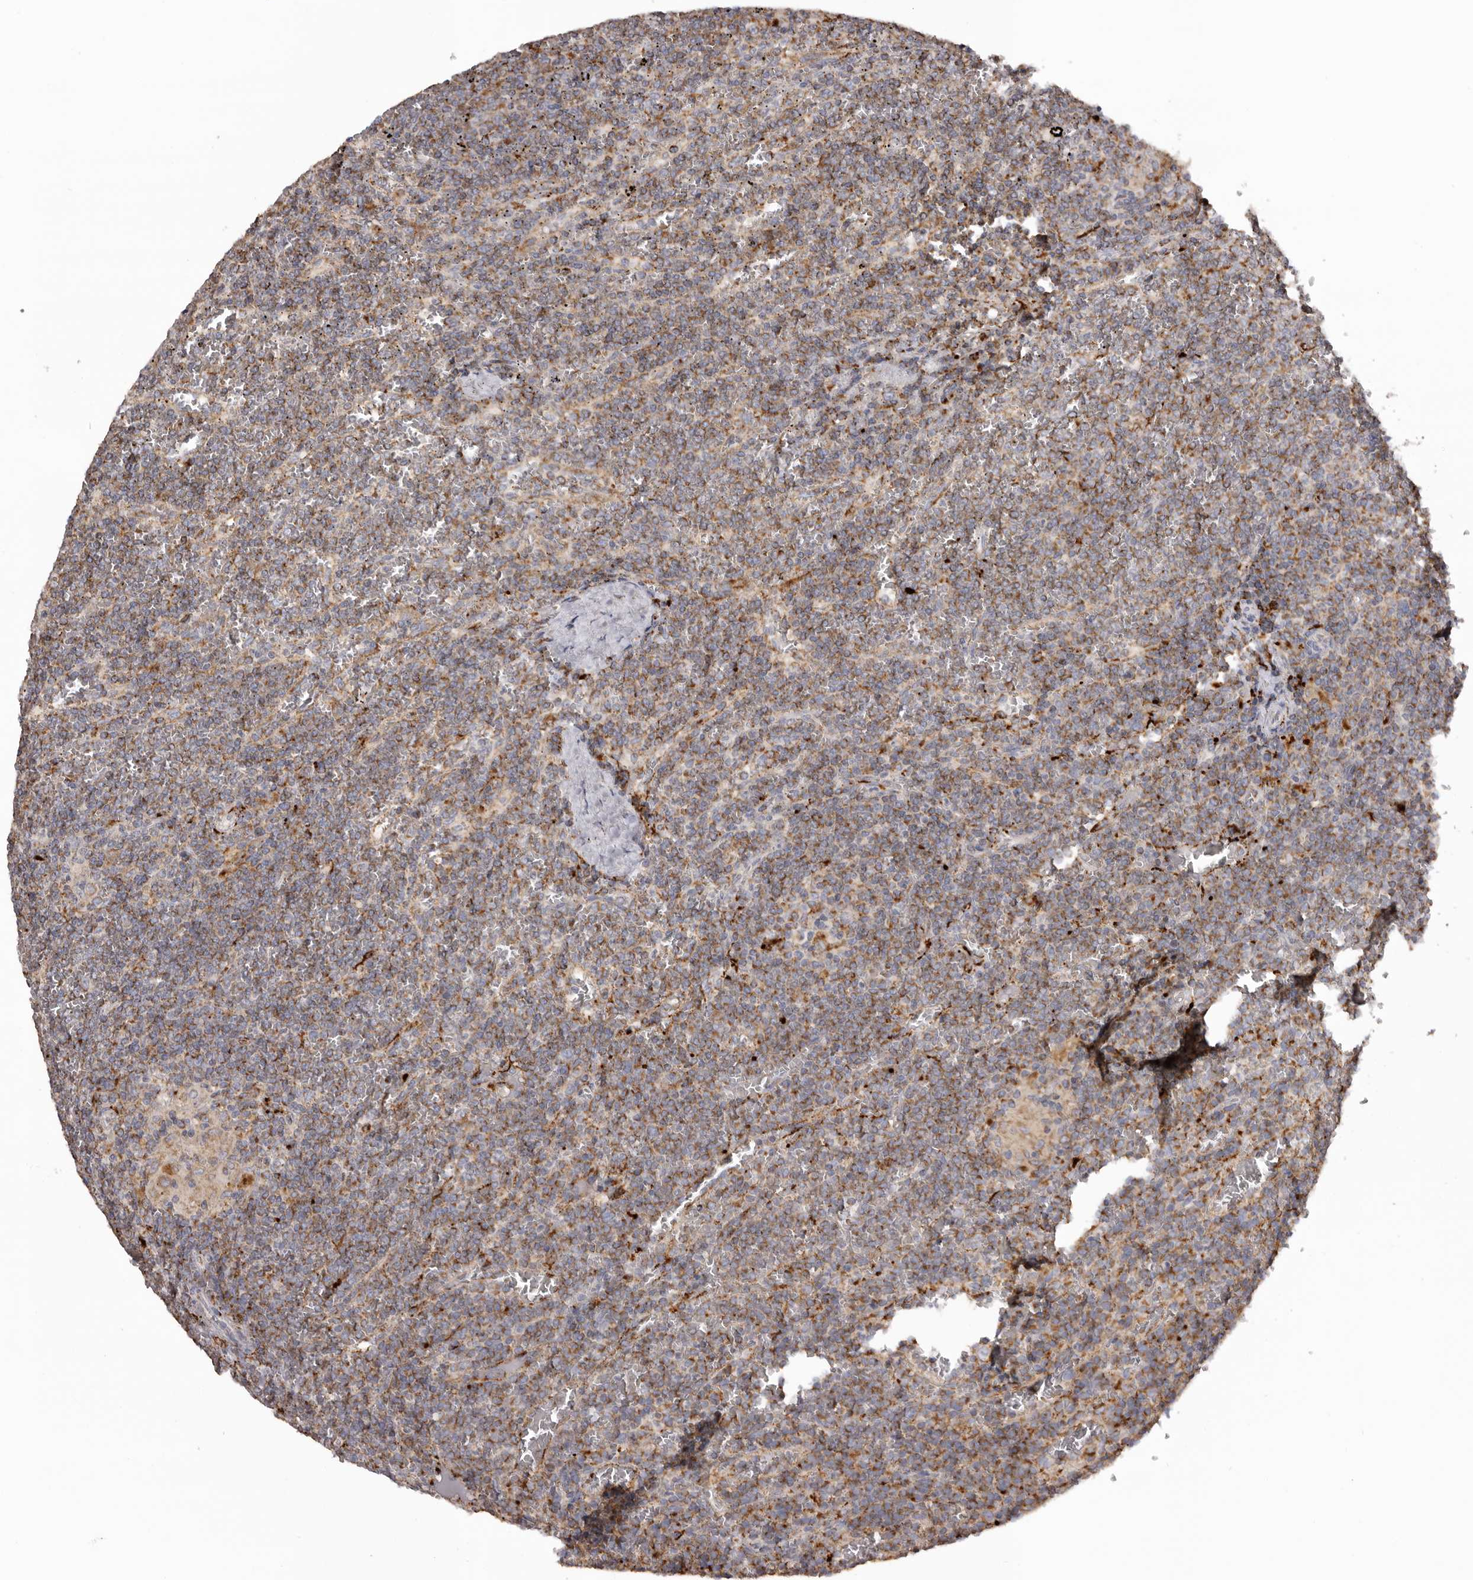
{"staining": {"intensity": "moderate", "quantity": "25%-75%", "location": "cytoplasmic/membranous"}, "tissue": "lymphoma", "cell_type": "Tumor cells", "image_type": "cancer", "snomed": [{"axis": "morphology", "description": "Malignant lymphoma, non-Hodgkin's type, Low grade"}, {"axis": "topography", "description": "Spleen"}], "caption": "This histopathology image shows IHC staining of human lymphoma, with medium moderate cytoplasmic/membranous positivity in approximately 25%-75% of tumor cells.", "gene": "MECR", "patient": {"sex": "female", "age": 19}}